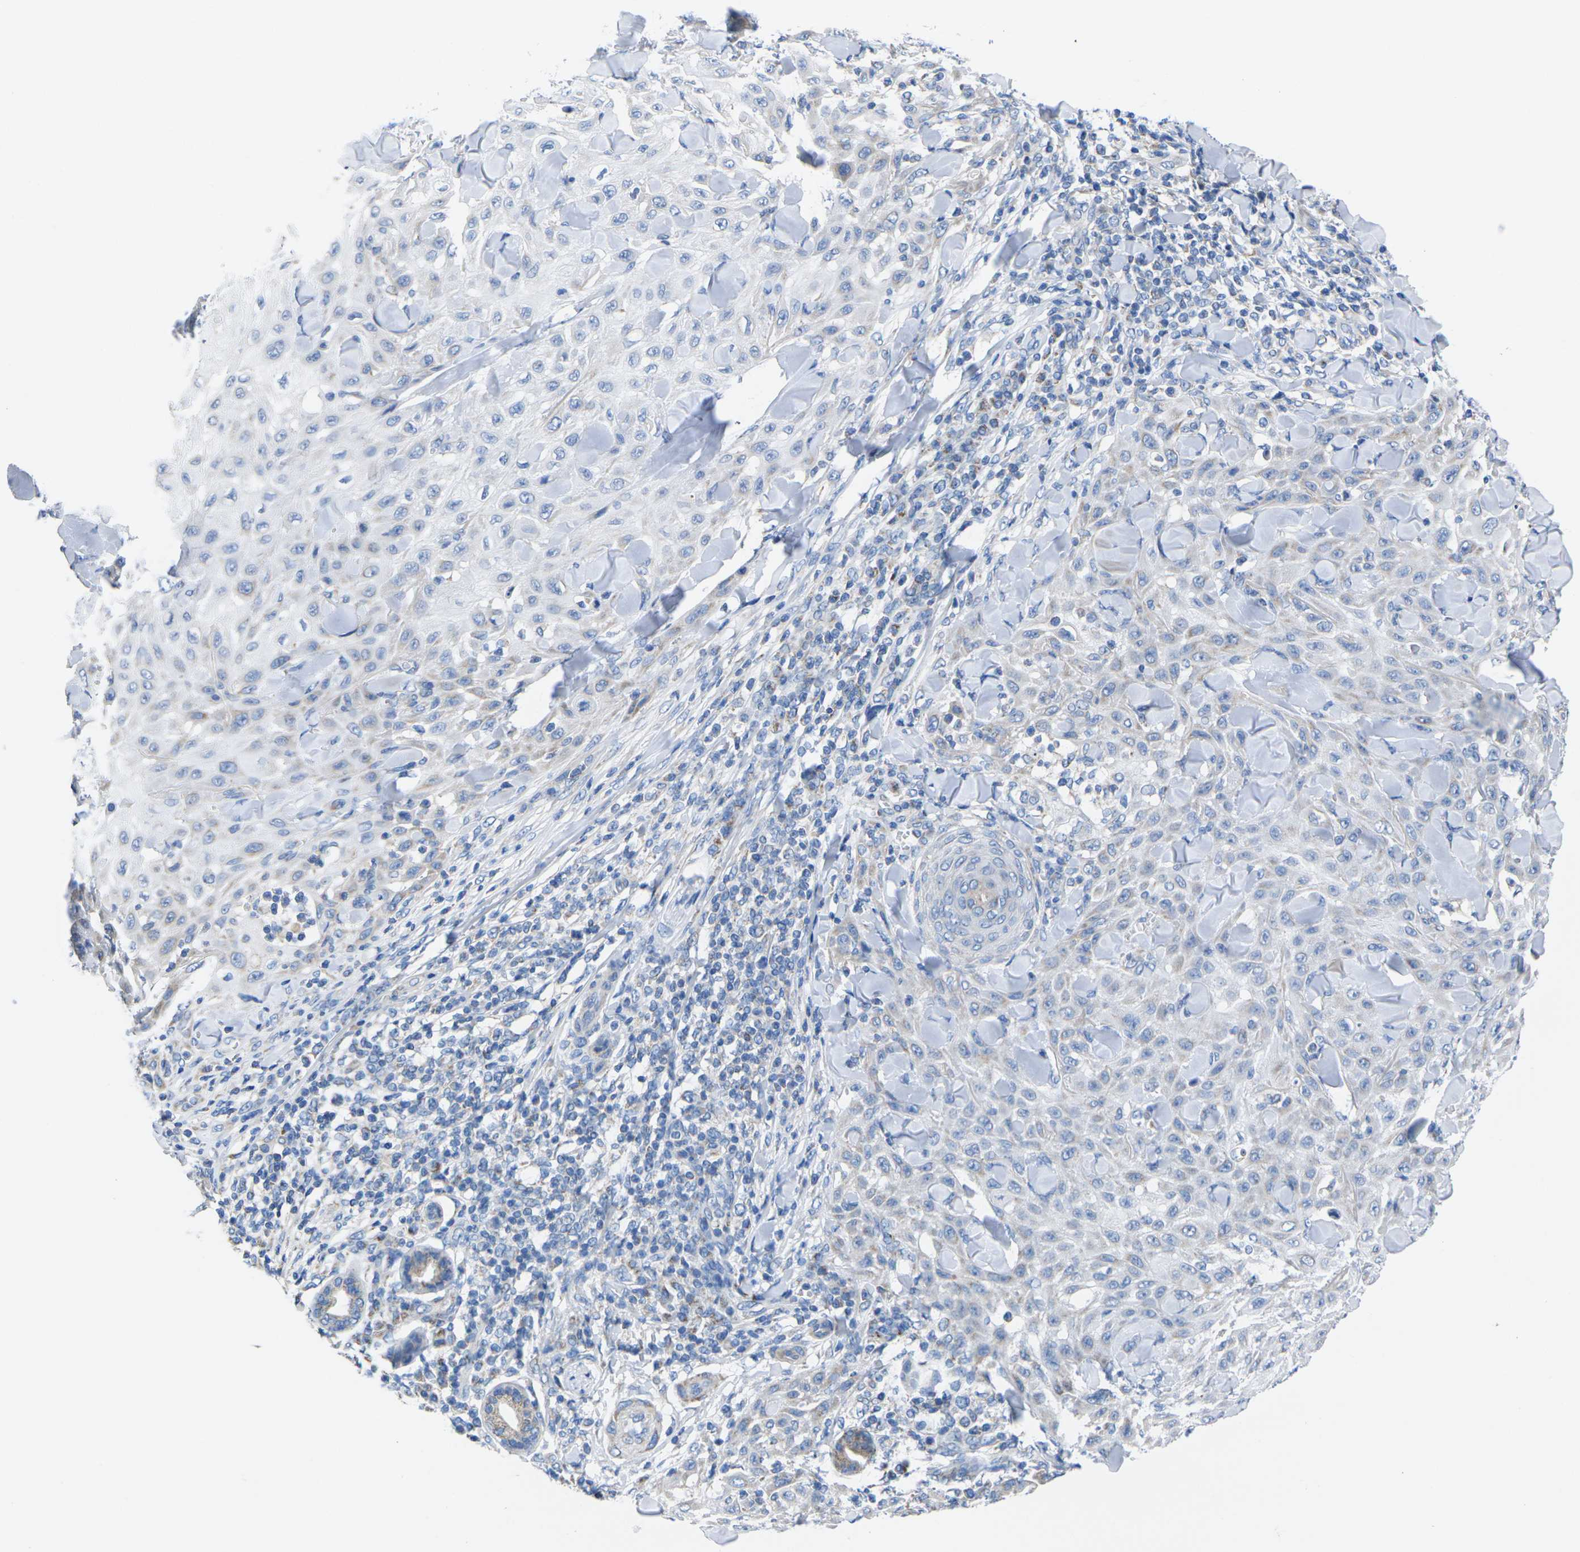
{"staining": {"intensity": "negative", "quantity": "none", "location": "none"}, "tissue": "skin cancer", "cell_type": "Tumor cells", "image_type": "cancer", "snomed": [{"axis": "morphology", "description": "Squamous cell carcinoma, NOS"}, {"axis": "topography", "description": "Skin"}], "caption": "This is an immunohistochemistry (IHC) micrograph of skin squamous cell carcinoma. There is no positivity in tumor cells.", "gene": "TMEM204", "patient": {"sex": "male", "age": 24}}